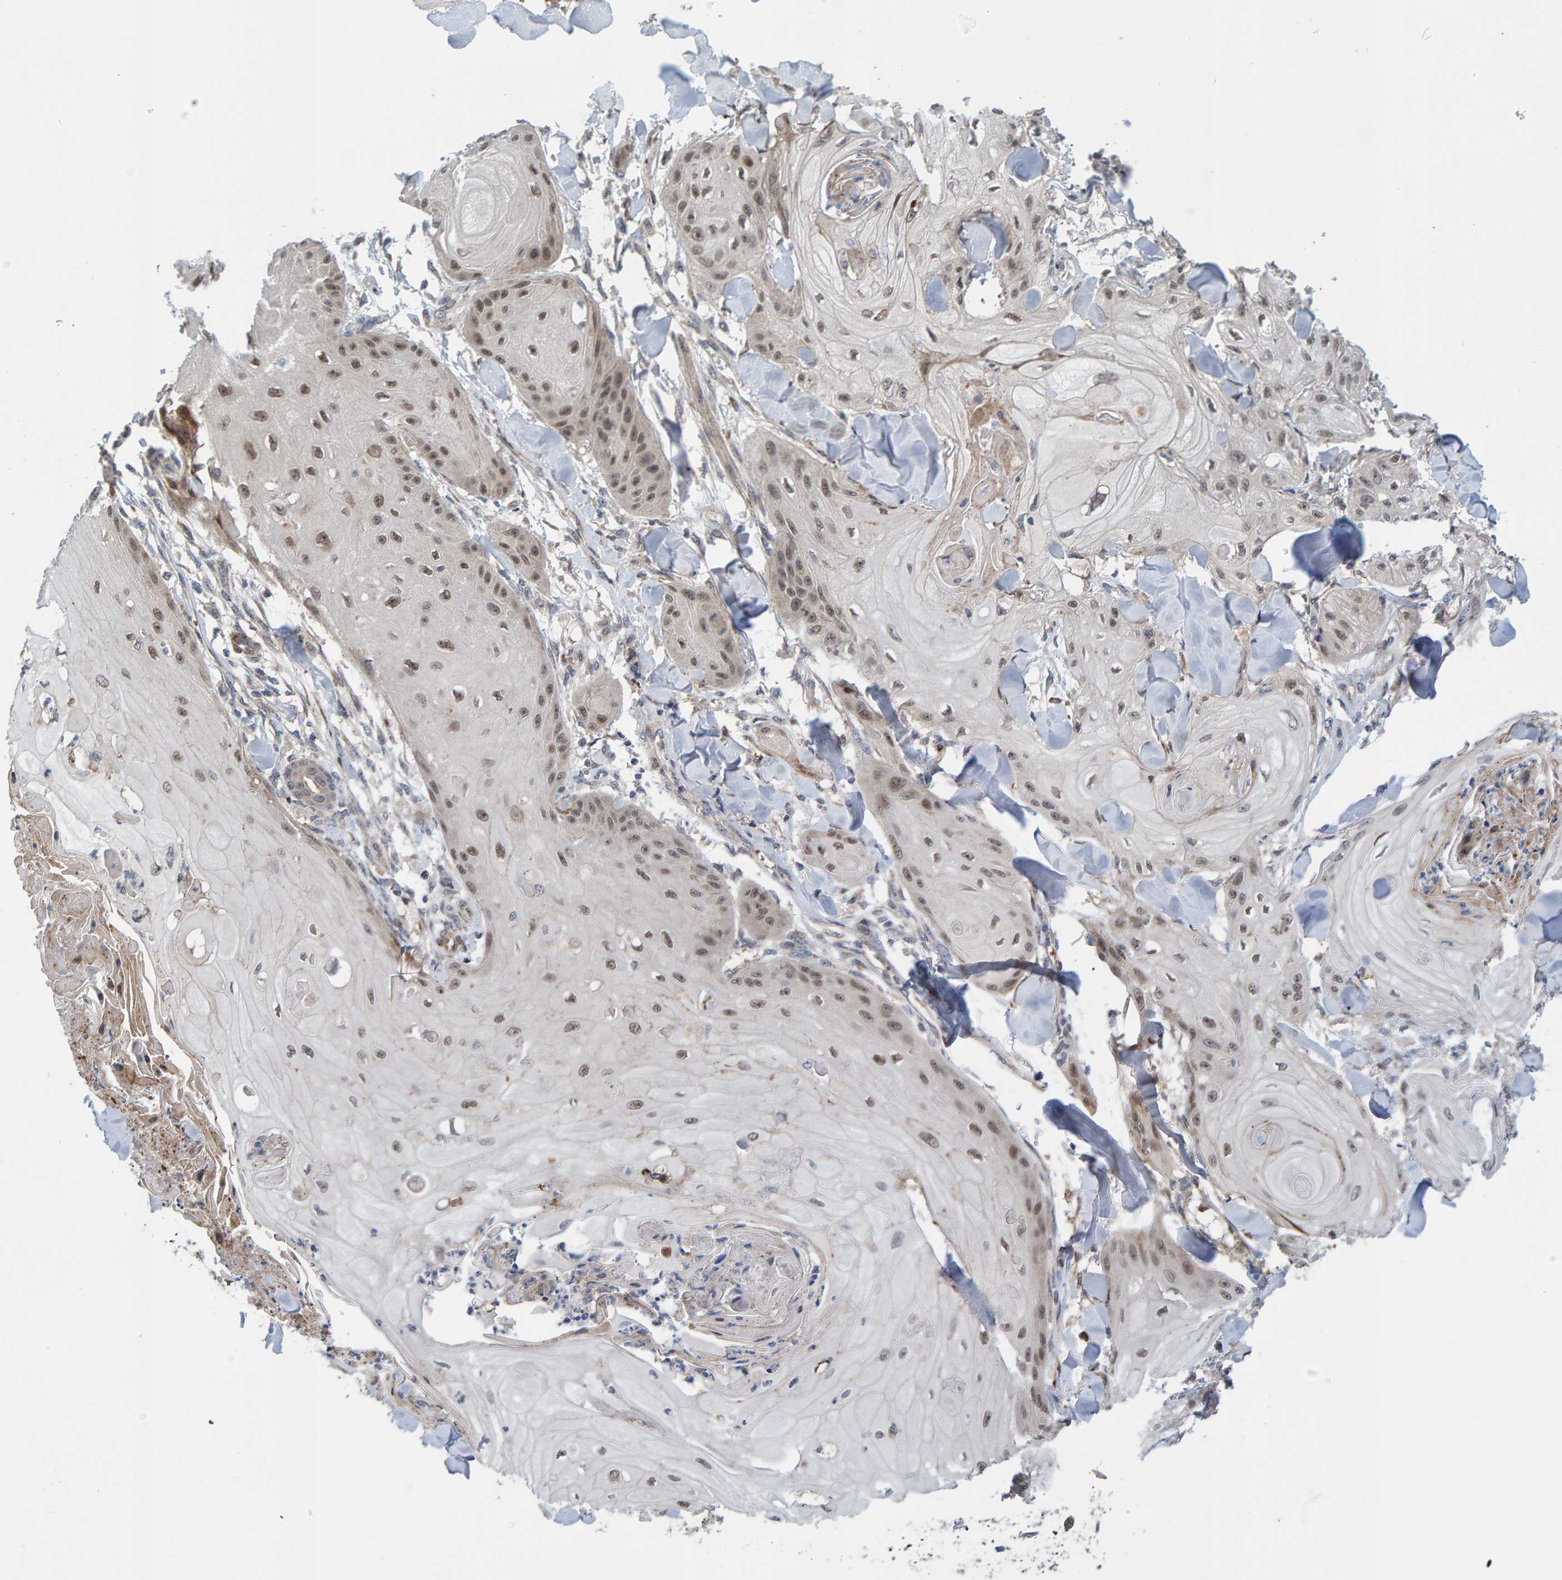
{"staining": {"intensity": "weak", "quantity": ">75%", "location": "nuclear"}, "tissue": "skin cancer", "cell_type": "Tumor cells", "image_type": "cancer", "snomed": [{"axis": "morphology", "description": "Squamous cell carcinoma, NOS"}, {"axis": "topography", "description": "Skin"}], "caption": "A low amount of weak nuclear staining is present in approximately >75% of tumor cells in skin cancer (squamous cell carcinoma) tissue.", "gene": "MFSD6L", "patient": {"sex": "male", "age": 74}}